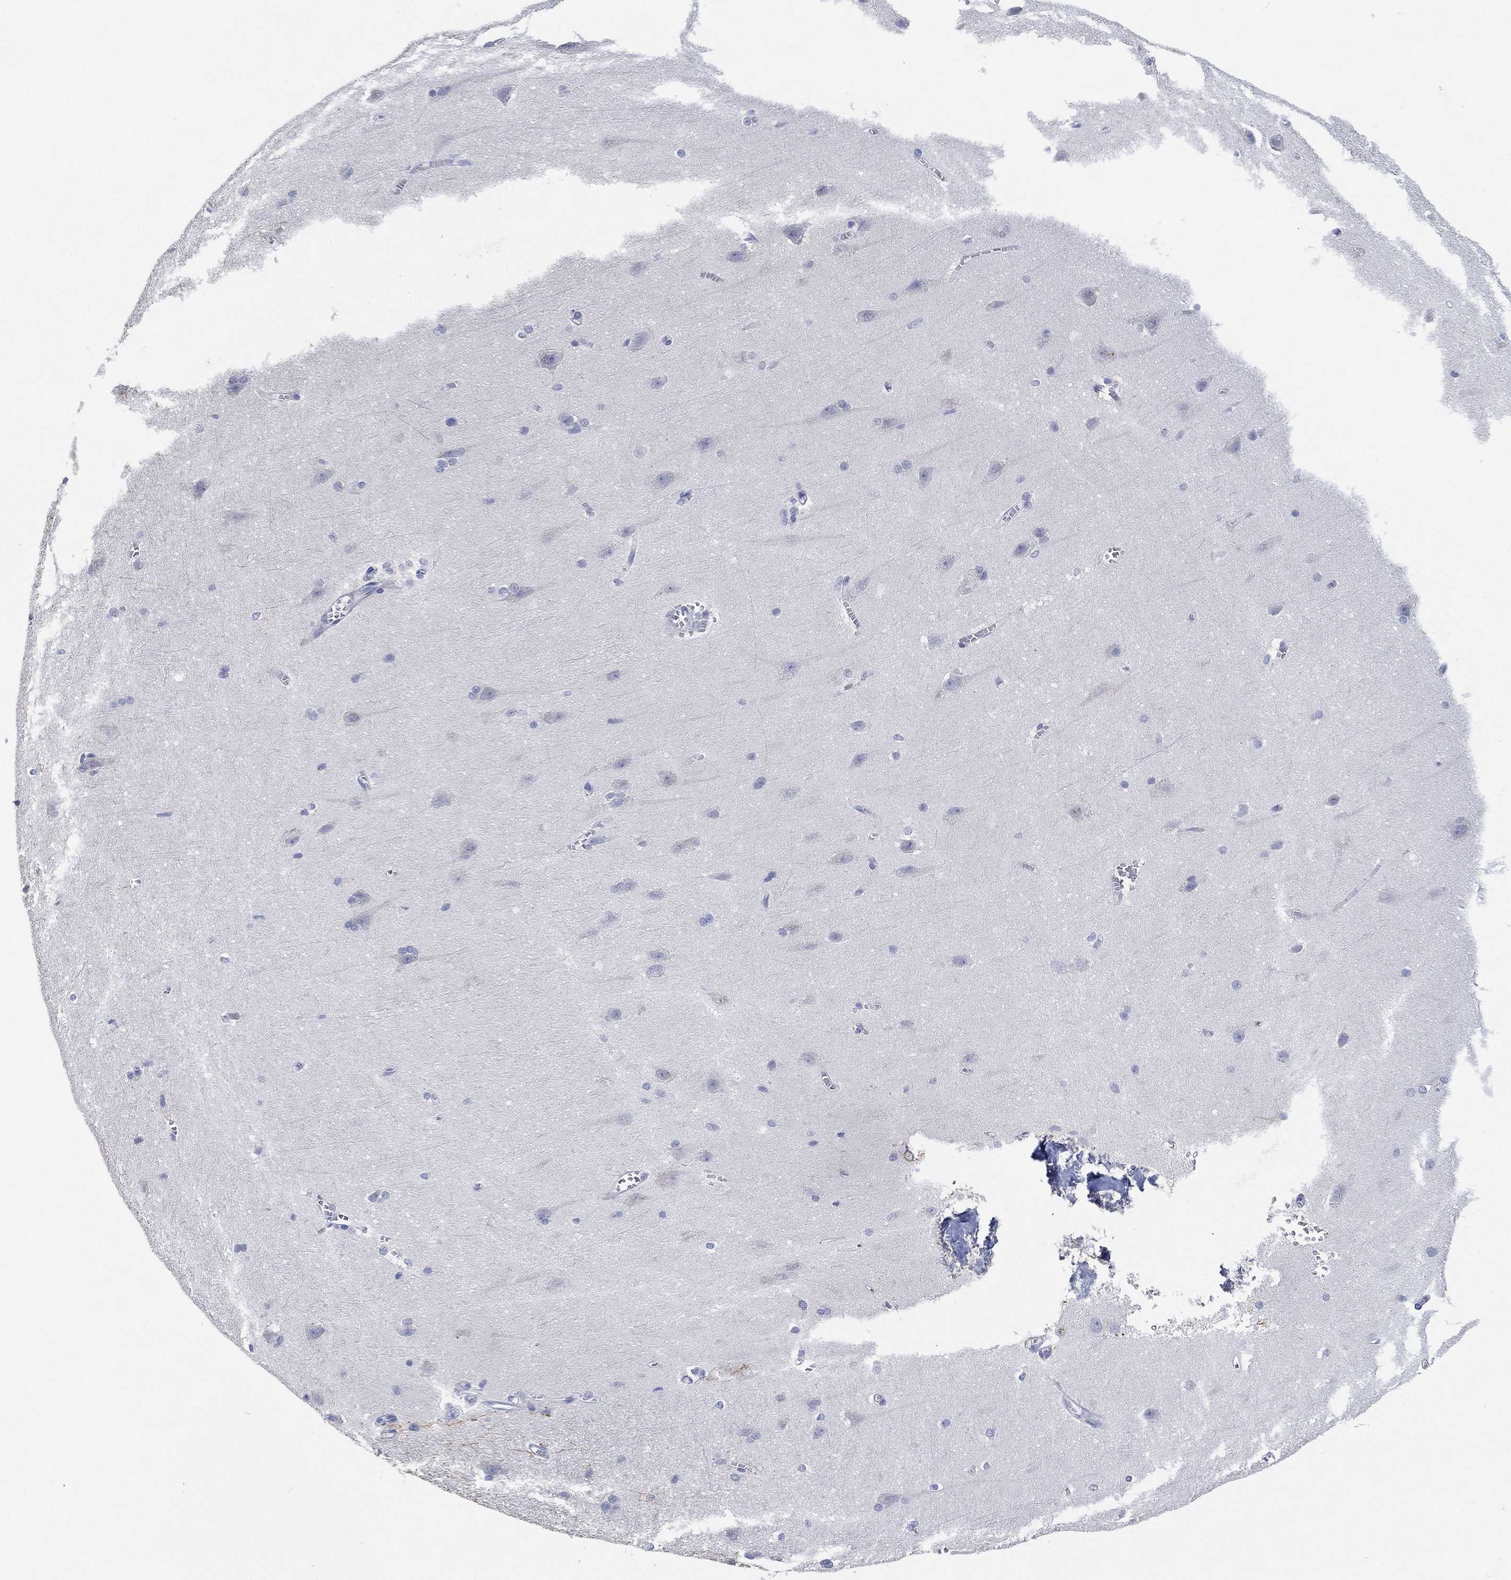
{"staining": {"intensity": "negative", "quantity": "none", "location": "none"}, "tissue": "cerebral cortex", "cell_type": "Endothelial cells", "image_type": "normal", "snomed": [{"axis": "morphology", "description": "Normal tissue, NOS"}, {"axis": "topography", "description": "Cerebral cortex"}], "caption": "Immunohistochemical staining of benign cerebral cortex displays no significant positivity in endothelial cells.", "gene": "FMO1", "patient": {"sex": "male", "age": 37}}